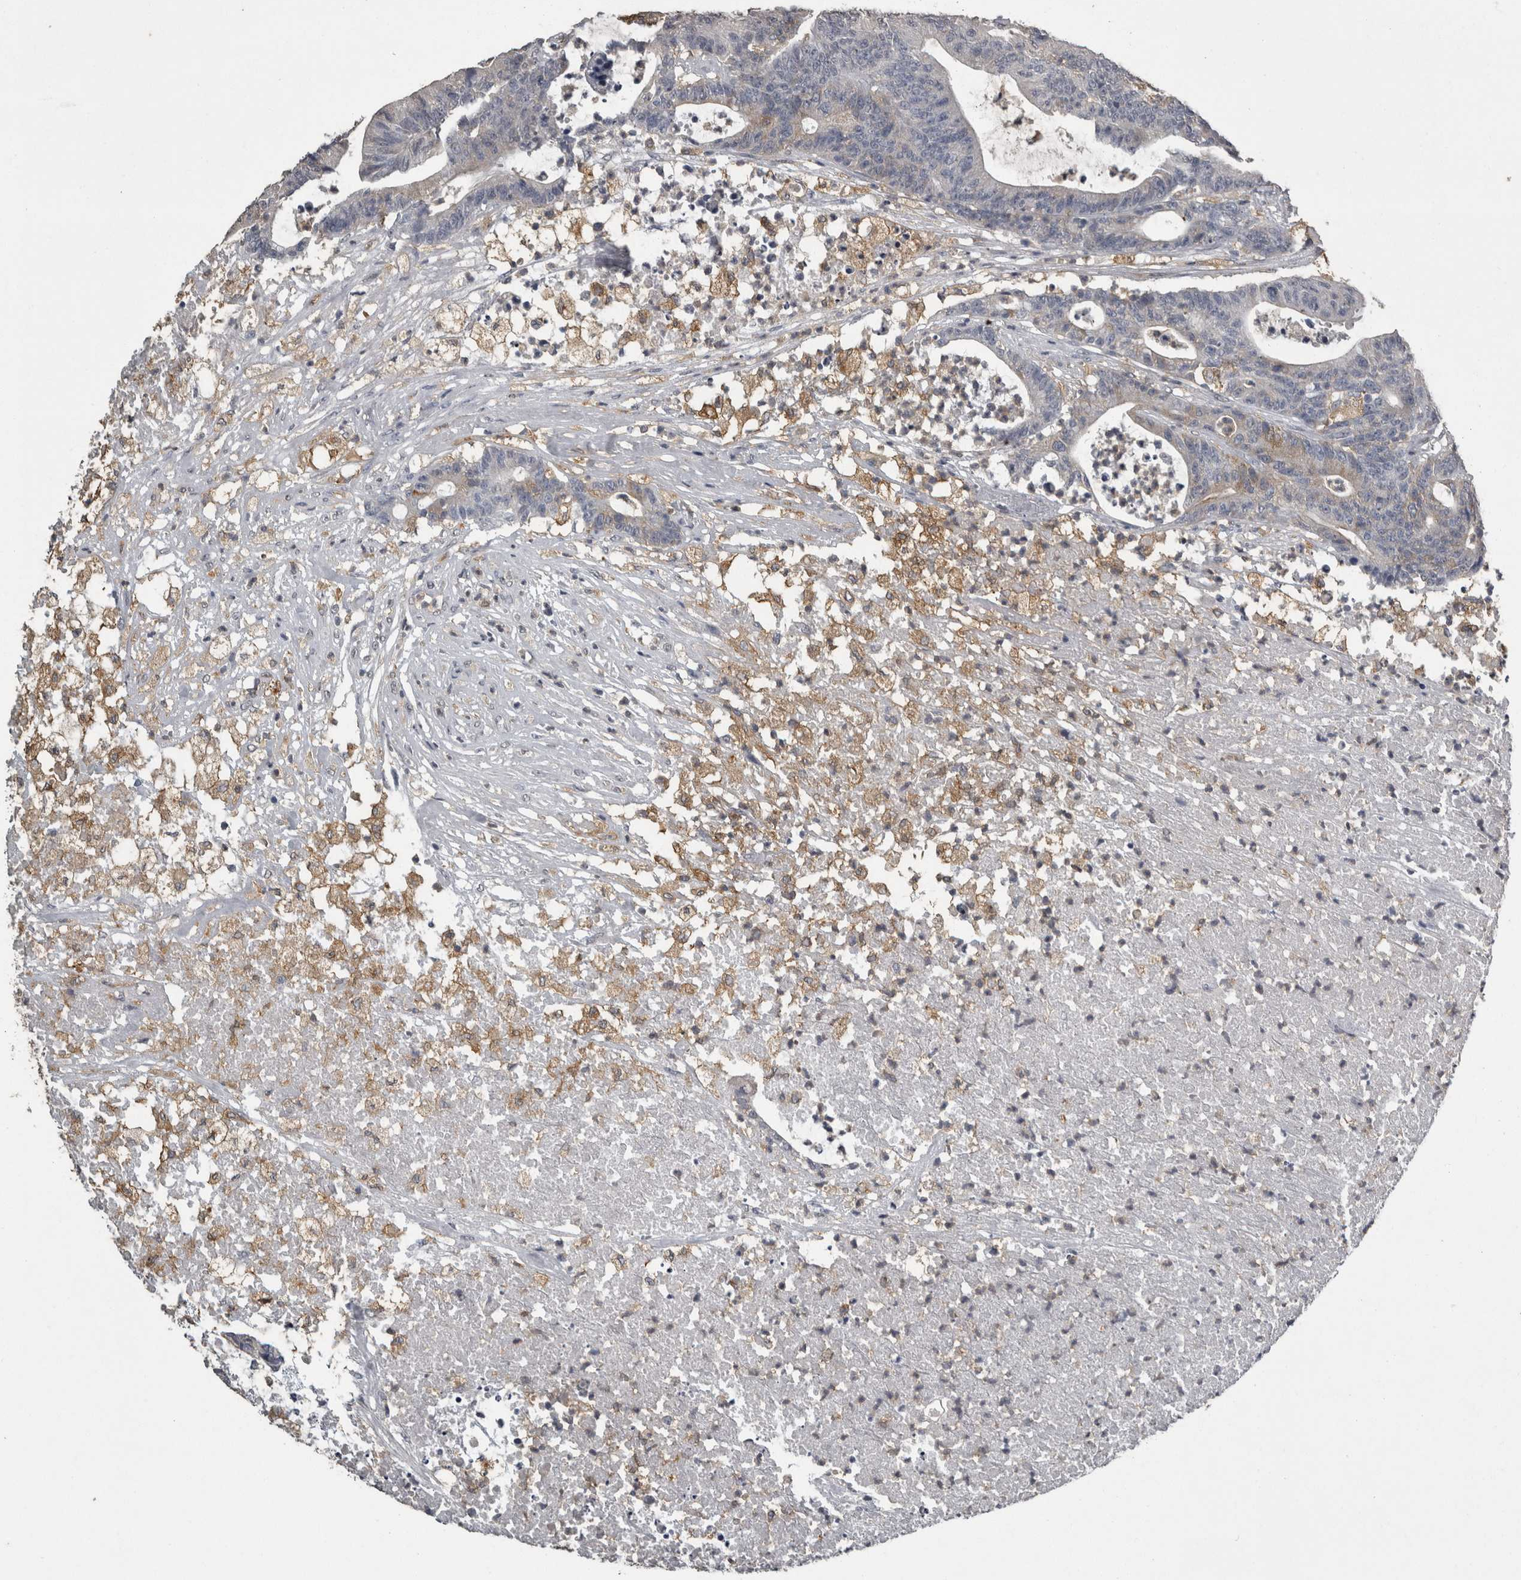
{"staining": {"intensity": "weak", "quantity": "<25%", "location": "cytoplasmic/membranous"}, "tissue": "colorectal cancer", "cell_type": "Tumor cells", "image_type": "cancer", "snomed": [{"axis": "morphology", "description": "Adenocarcinoma, NOS"}, {"axis": "topography", "description": "Colon"}], "caption": "Colorectal cancer (adenocarcinoma) stained for a protein using immunohistochemistry displays no staining tumor cells.", "gene": "PIK3AP1", "patient": {"sex": "female", "age": 84}}